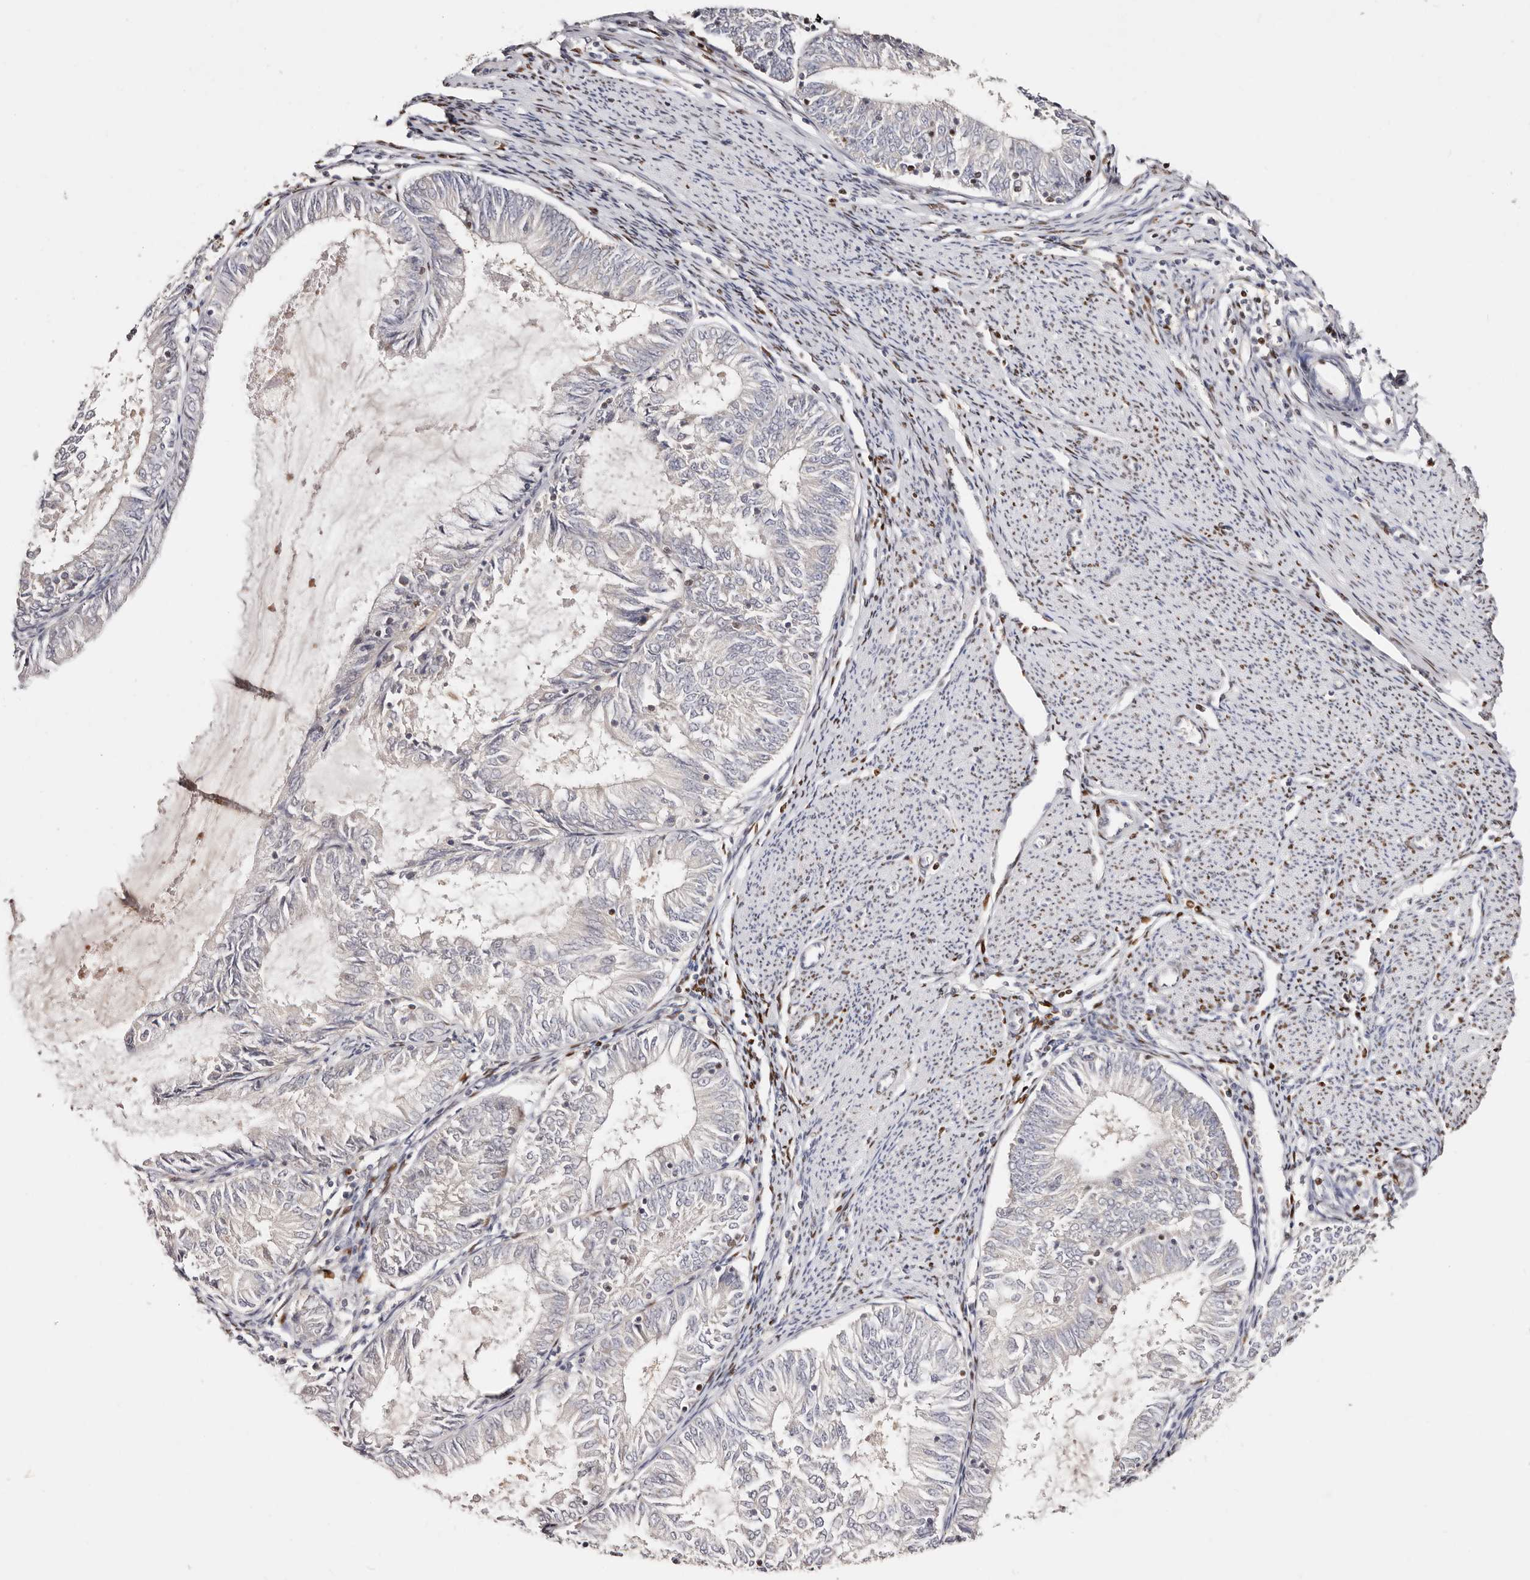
{"staining": {"intensity": "negative", "quantity": "none", "location": "none"}, "tissue": "endometrial cancer", "cell_type": "Tumor cells", "image_type": "cancer", "snomed": [{"axis": "morphology", "description": "Adenocarcinoma, NOS"}, {"axis": "topography", "description": "Endometrium"}], "caption": "Human endometrial cancer (adenocarcinoma) stained for a protein using immunohistochemistry (IHC) exhibits no positivity in tumor cells.", "gene": "IQGAP3", "patient": {"sex": "female", "age": 57}}